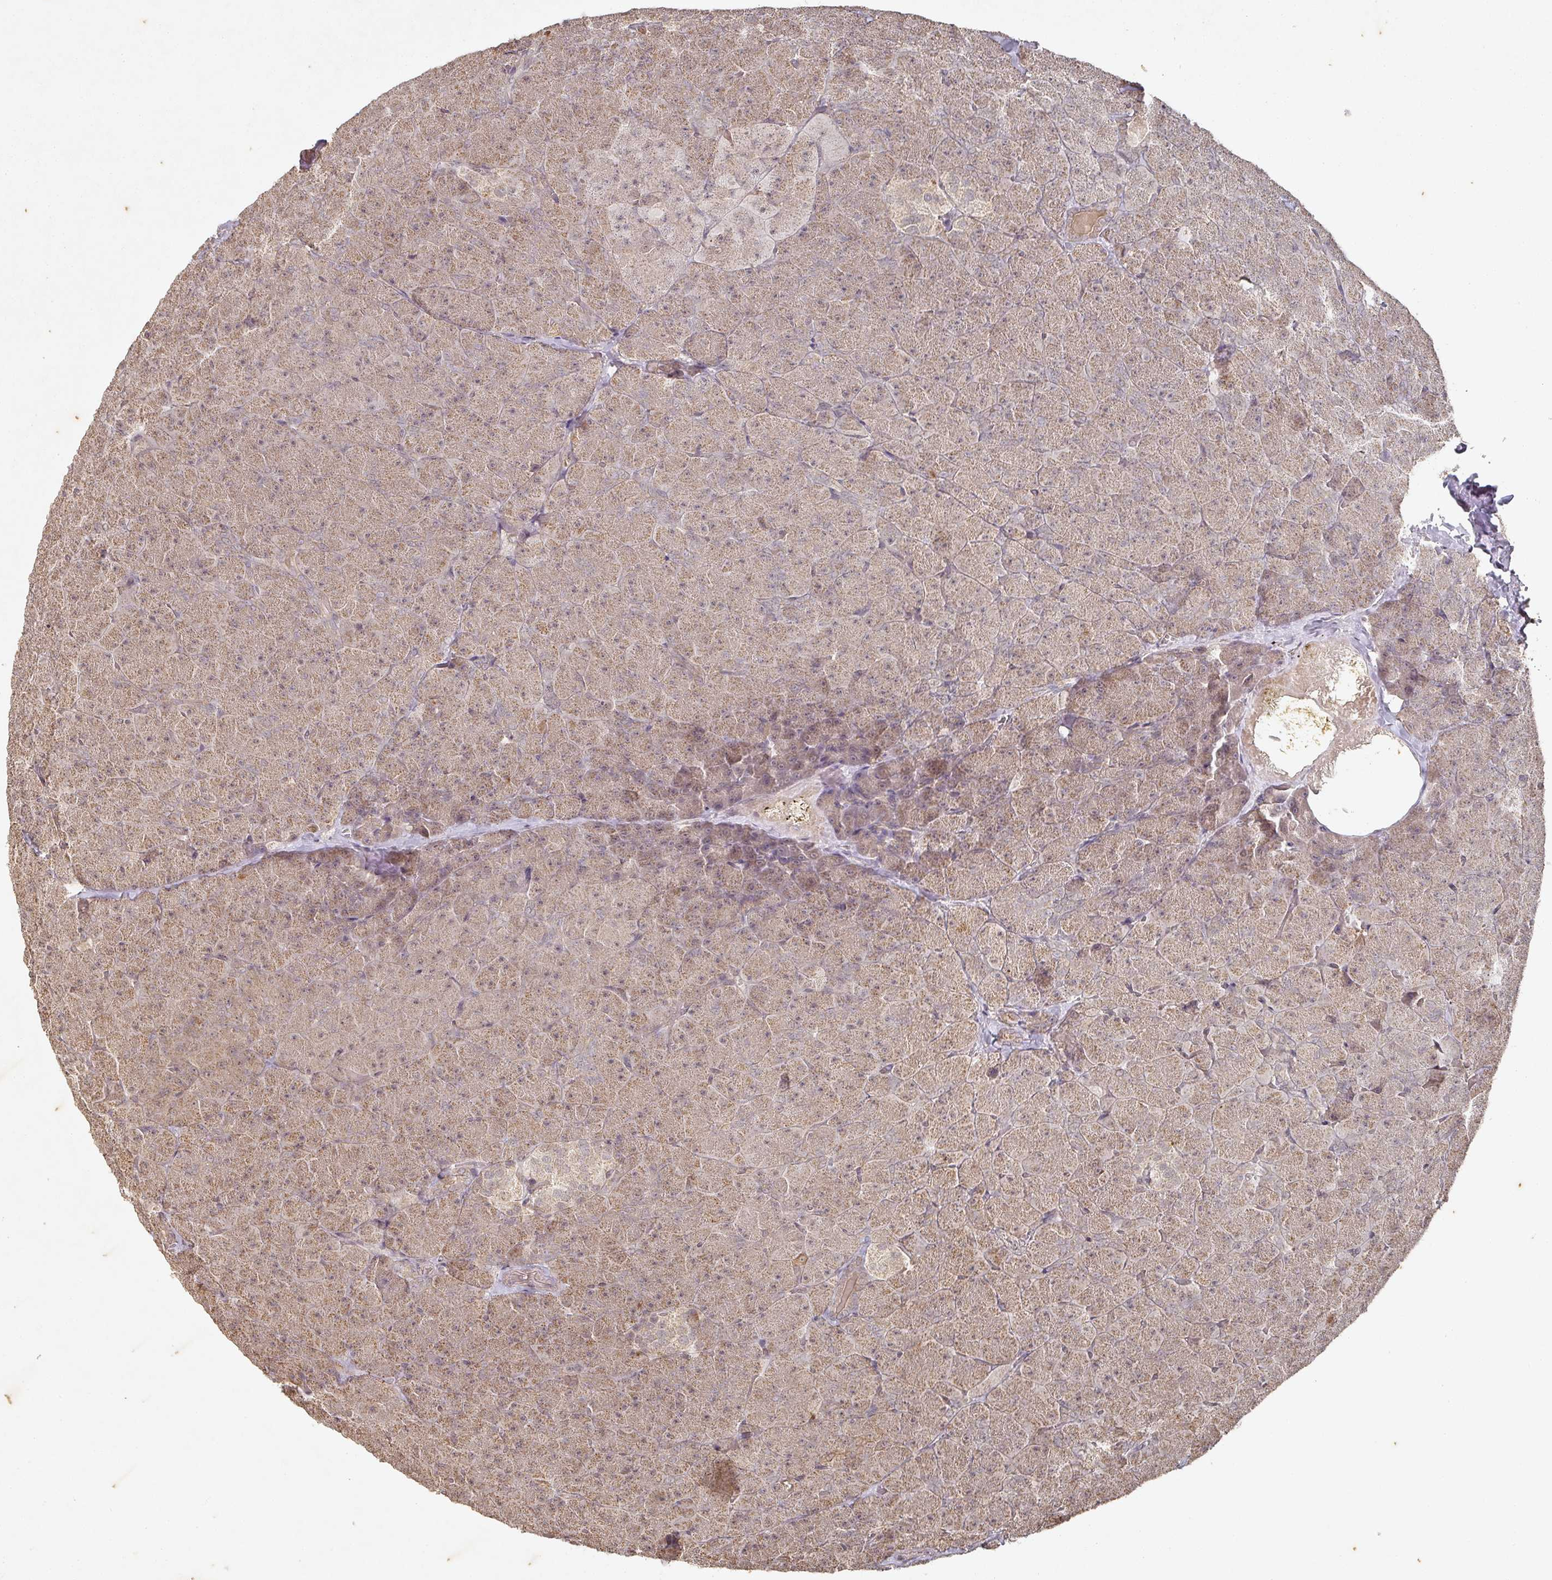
{"staining": {"intensity": "moderate", "quantity": ">75%", "location": "cytoplasmic/membranous,nuclear"}, "tissue": "pancreas", "cell_type": "Exocrine glandular cells", "image_type": "normal", "snomed": [{"axis": "morphology", "description": "Normal tissue, NOS"}, {"axis": "topography", "description": "Pancreas"}], "caption": "Immunohistochemistry (IHC) photomicrograph of benign pancreas: human pancreas stained using immunohistochemistry (IHC) demonstrates medium levels of moderate protein expression localized specifically in the cytoplasmic/membranous,nuclear of exocrine glandular cells, appearing as a cytoplasmic/membranous,nuclear brown color.", "gene": "CAPN5", "patient": {"sex": "male", "age": 36}}